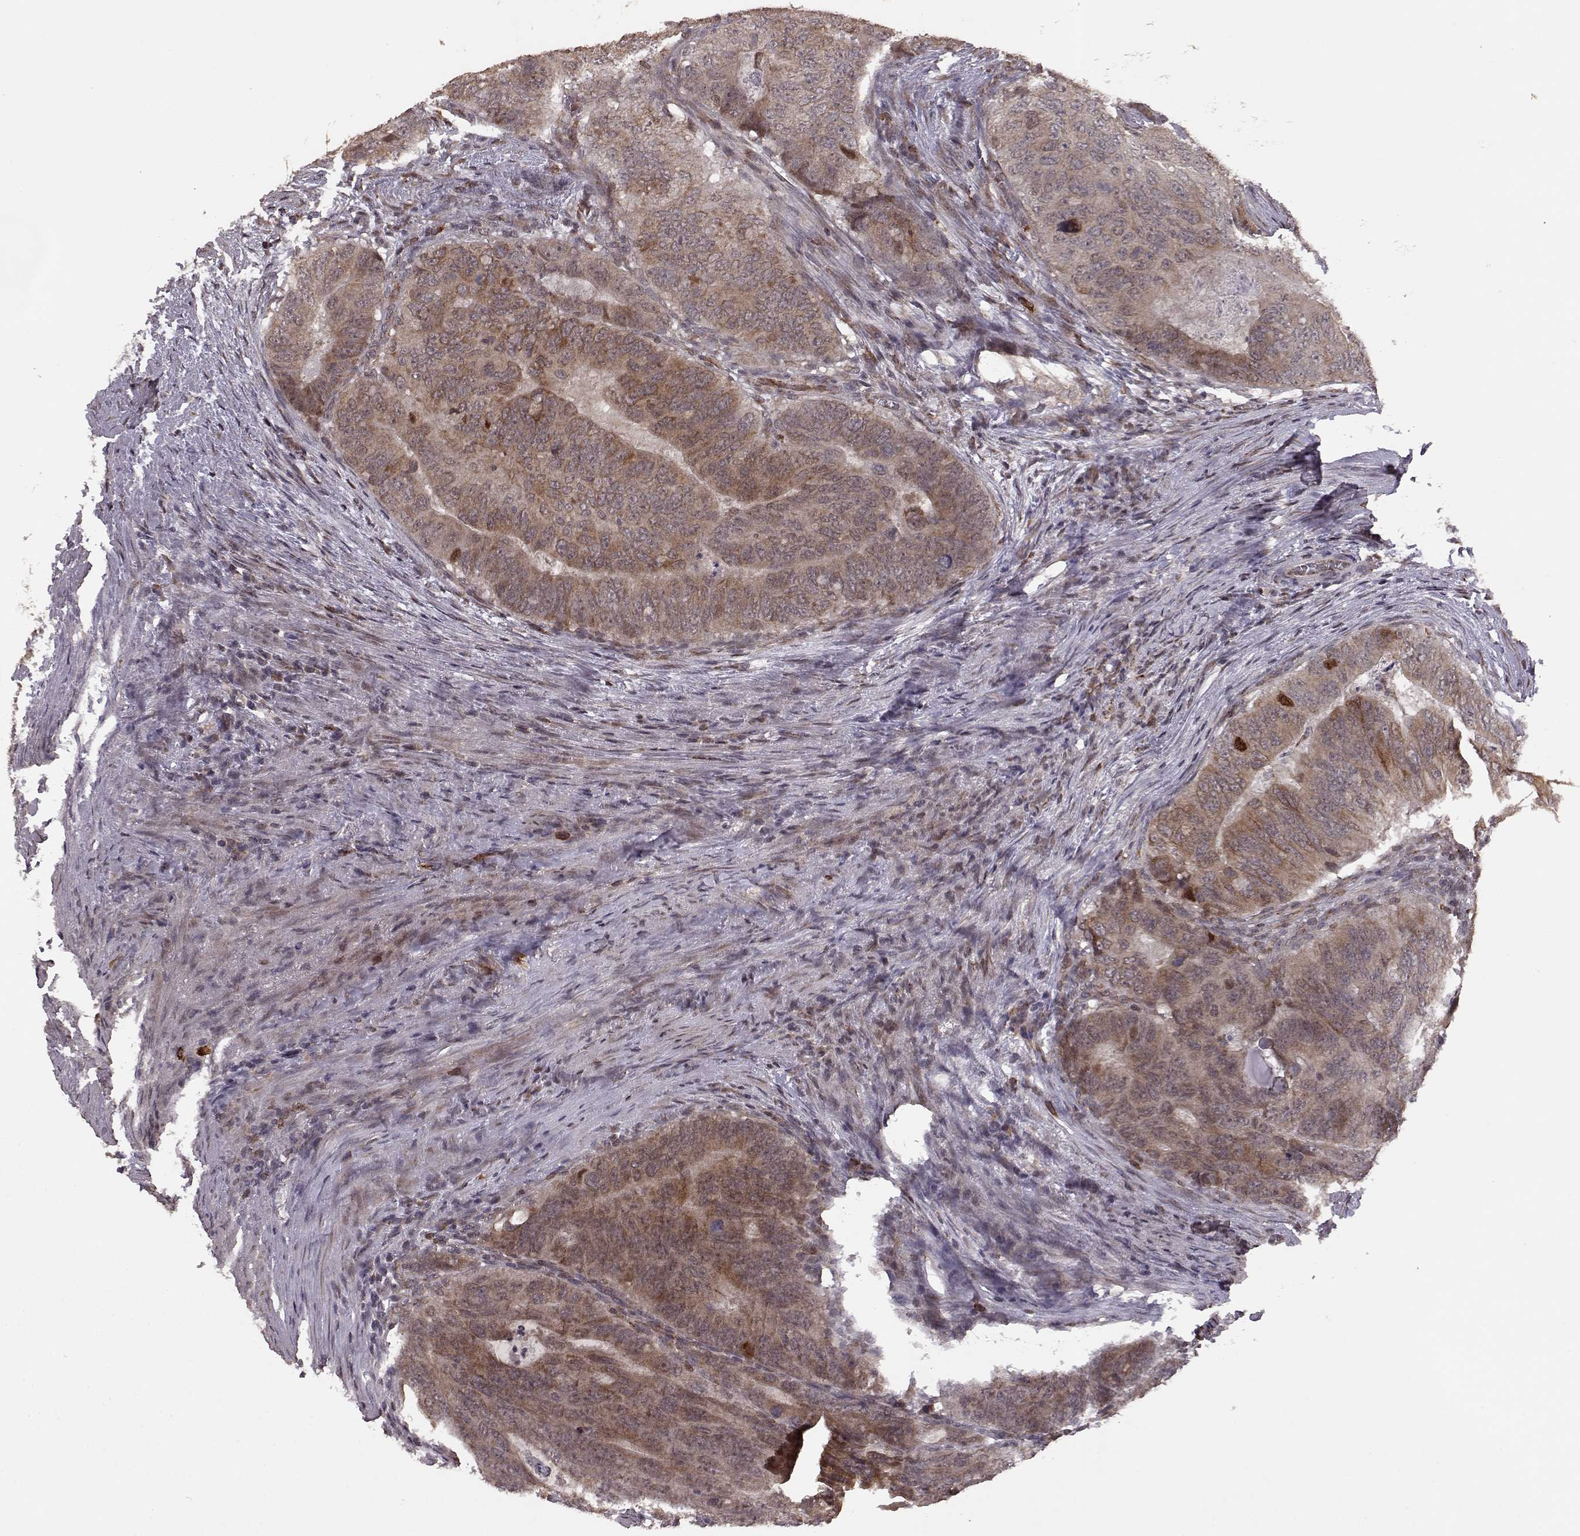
{"staining": {"intensity": "moderate", "quantity": ">75%", "location": "cytoplasmic/membranous"}, "tissue": "colorectal cancer", "cell_type": "Tumor cells", "image_type": "cancer", "snomed": [{"axis": "morphology", "description": "Adenocarcinoma, NOS"}, {"axis": "topography", "description": "Colon"}], "caption": "Immunohistochemical staining of colorectal adenocarcinoma demonstrates moderate cytoplasmic/membranous protein positivity in approximately >75% of tumor cells. The protein is stained brown, and the nuclei are stained in blue (DAB (3,3'-diaminobenzidine) IHC with brightfield microscopy, high magnification).", "gene": "ELOVL5", "patient": {"sex": "male", "age": 79}}